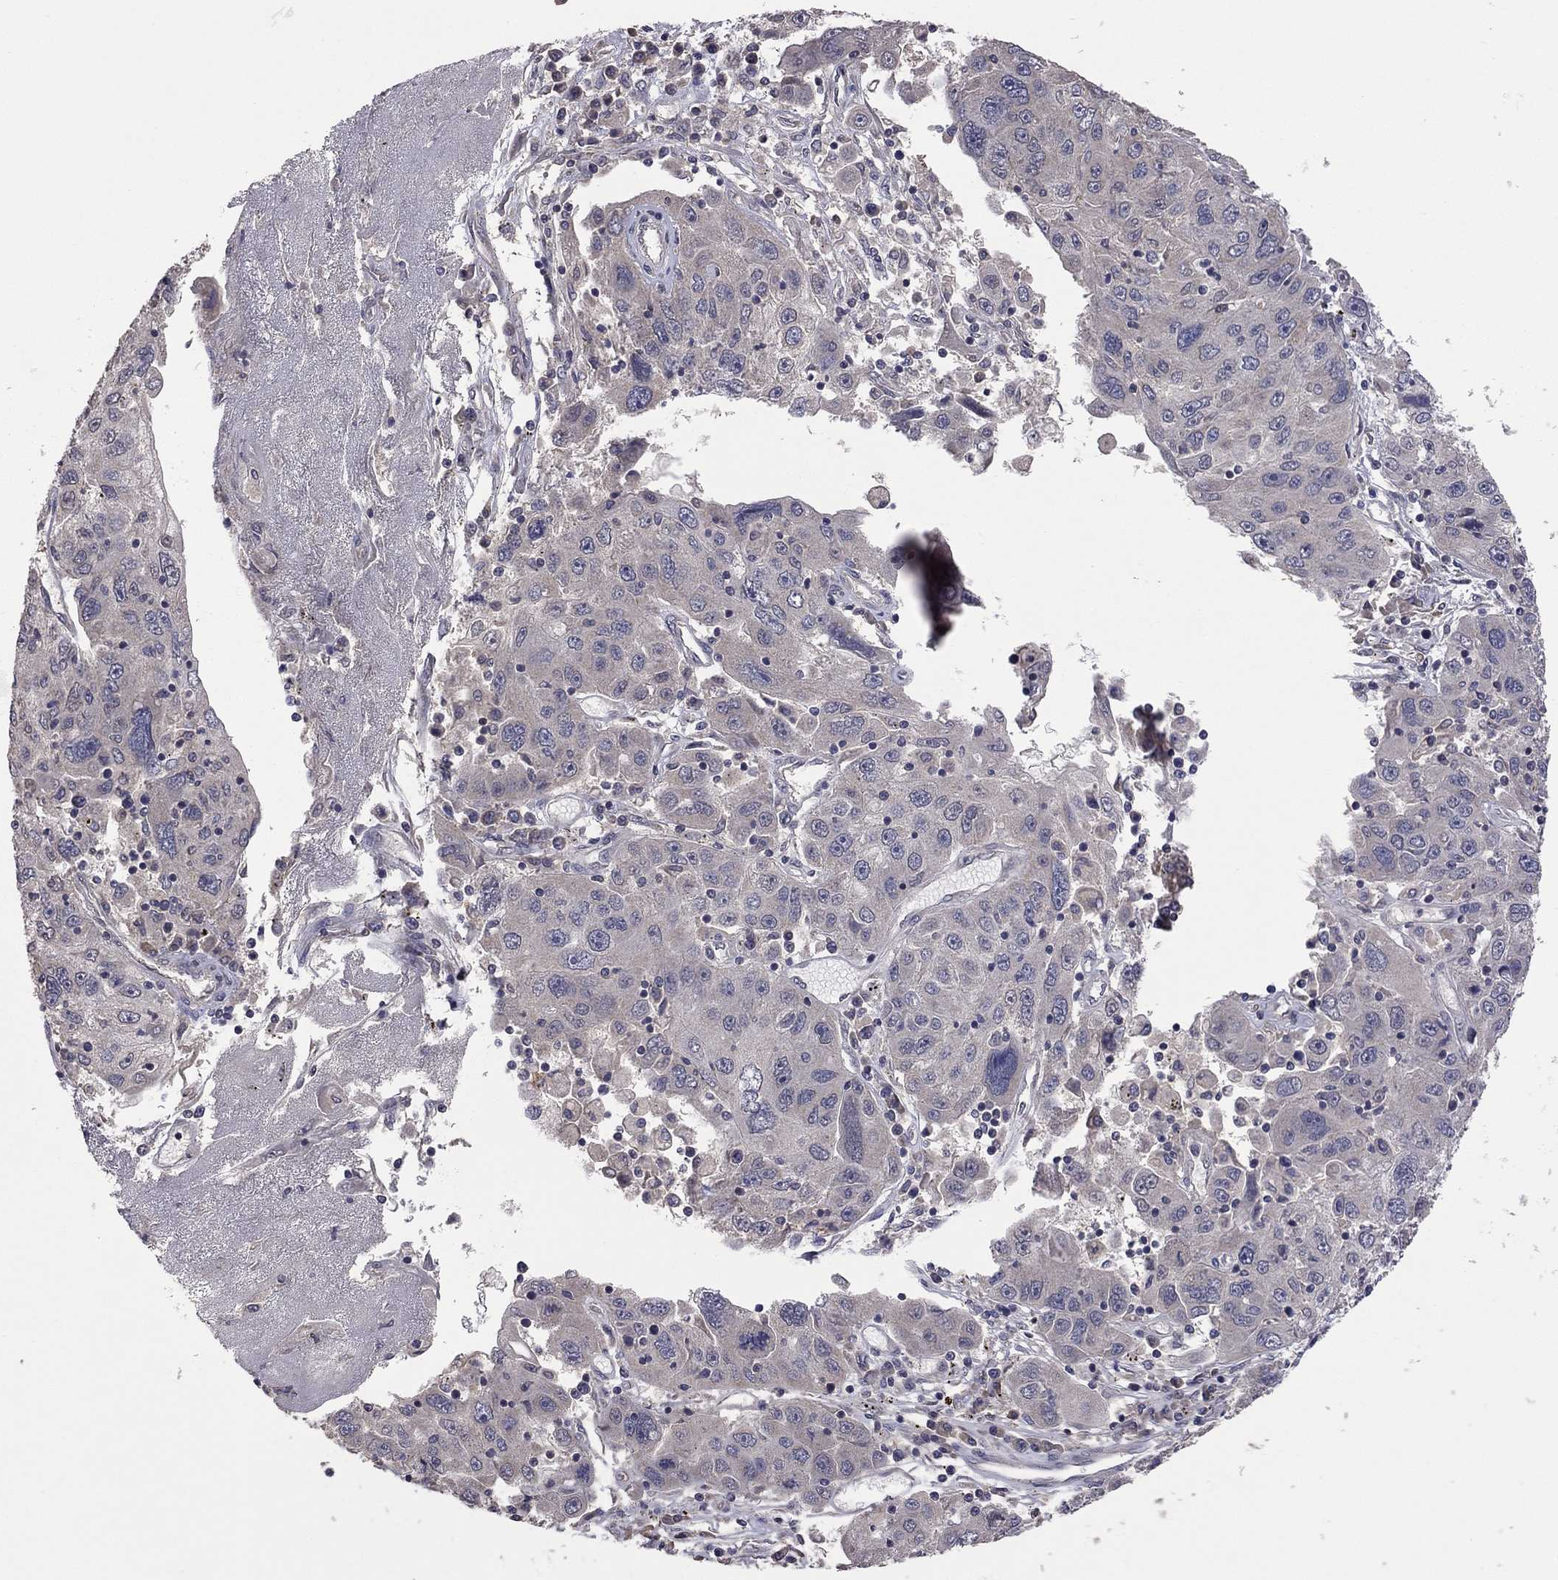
{"staining": {"intensity": "negative", "quantity": "none", "location": "none"}, "tissue": "stomach cancer", "cell_type": "Tumor cells", "image_type": "cancer", "snomed": [{"axis": "morphology", "description": "Adenocarcinoma, NOS"}, {"axis": "topography", "description": "Stomach"}], "caption": "IHC micrograph of neoplastic tissue: stomach adenocarcinoma stained with DAB reveals no significant protein positivity in tumor cells.", "gene": "TSNARE1", "patient": {"sex": "male", "age": 56}}